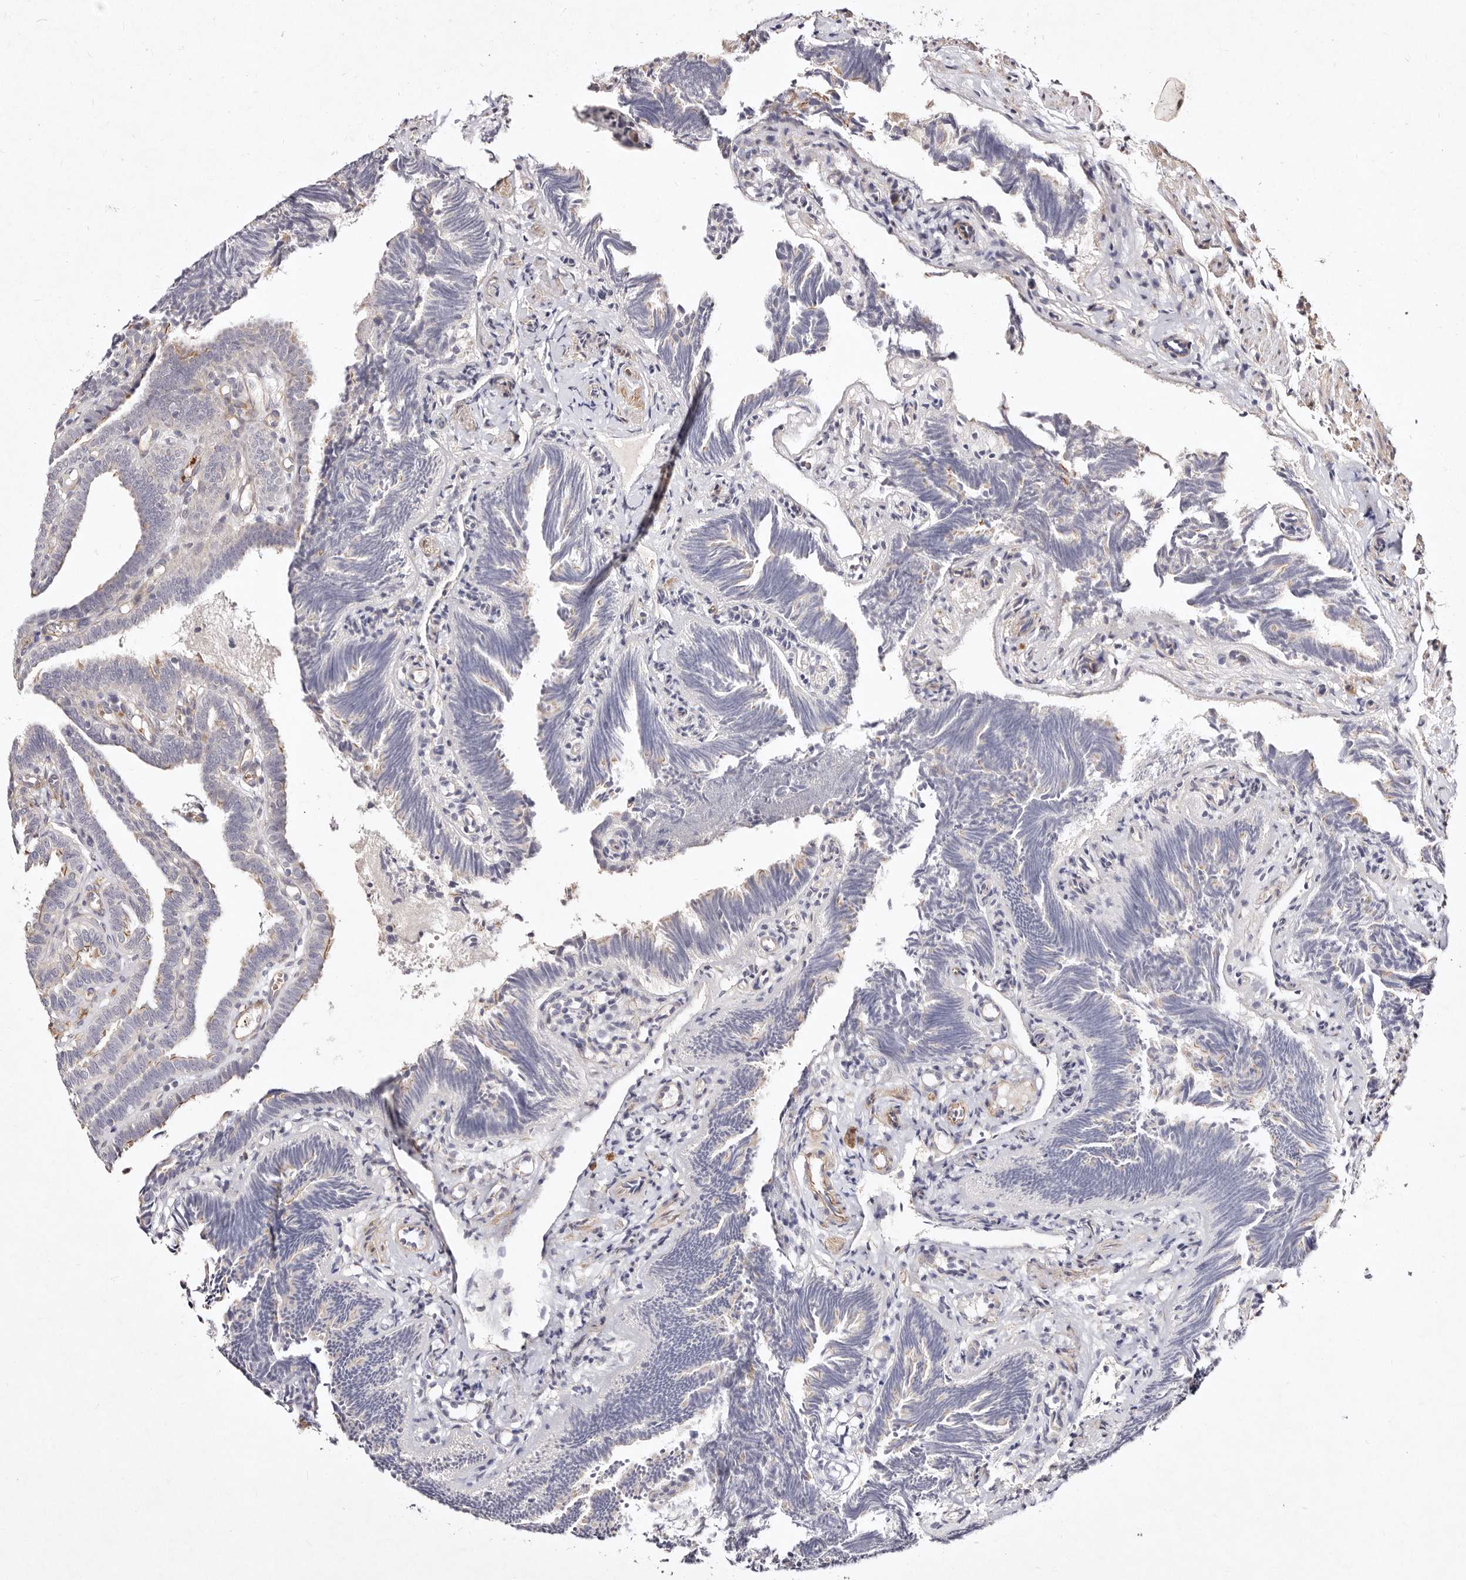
{"staining": {"intensity": "weak", "quantity": "25%-75%", "location": "cytoplasmic/membranous"}, "tissue": "fallopian tube", "cell_type": "Glandular cells", "image_type": "normal", "snomed": [{"axis": "morphology", "description": "Normal tissue, NOS"}, {"axis": "topography", "description": "Fallopian tube"}], "caption": "This is a histology image of immunohistochemistry staining of normal fallopian tube, which shows weak positivity in the cytoplasmic/membranous of glandular cells.", "gene": "MTMR11", "patient": {"sex": "female", "age": 39}}